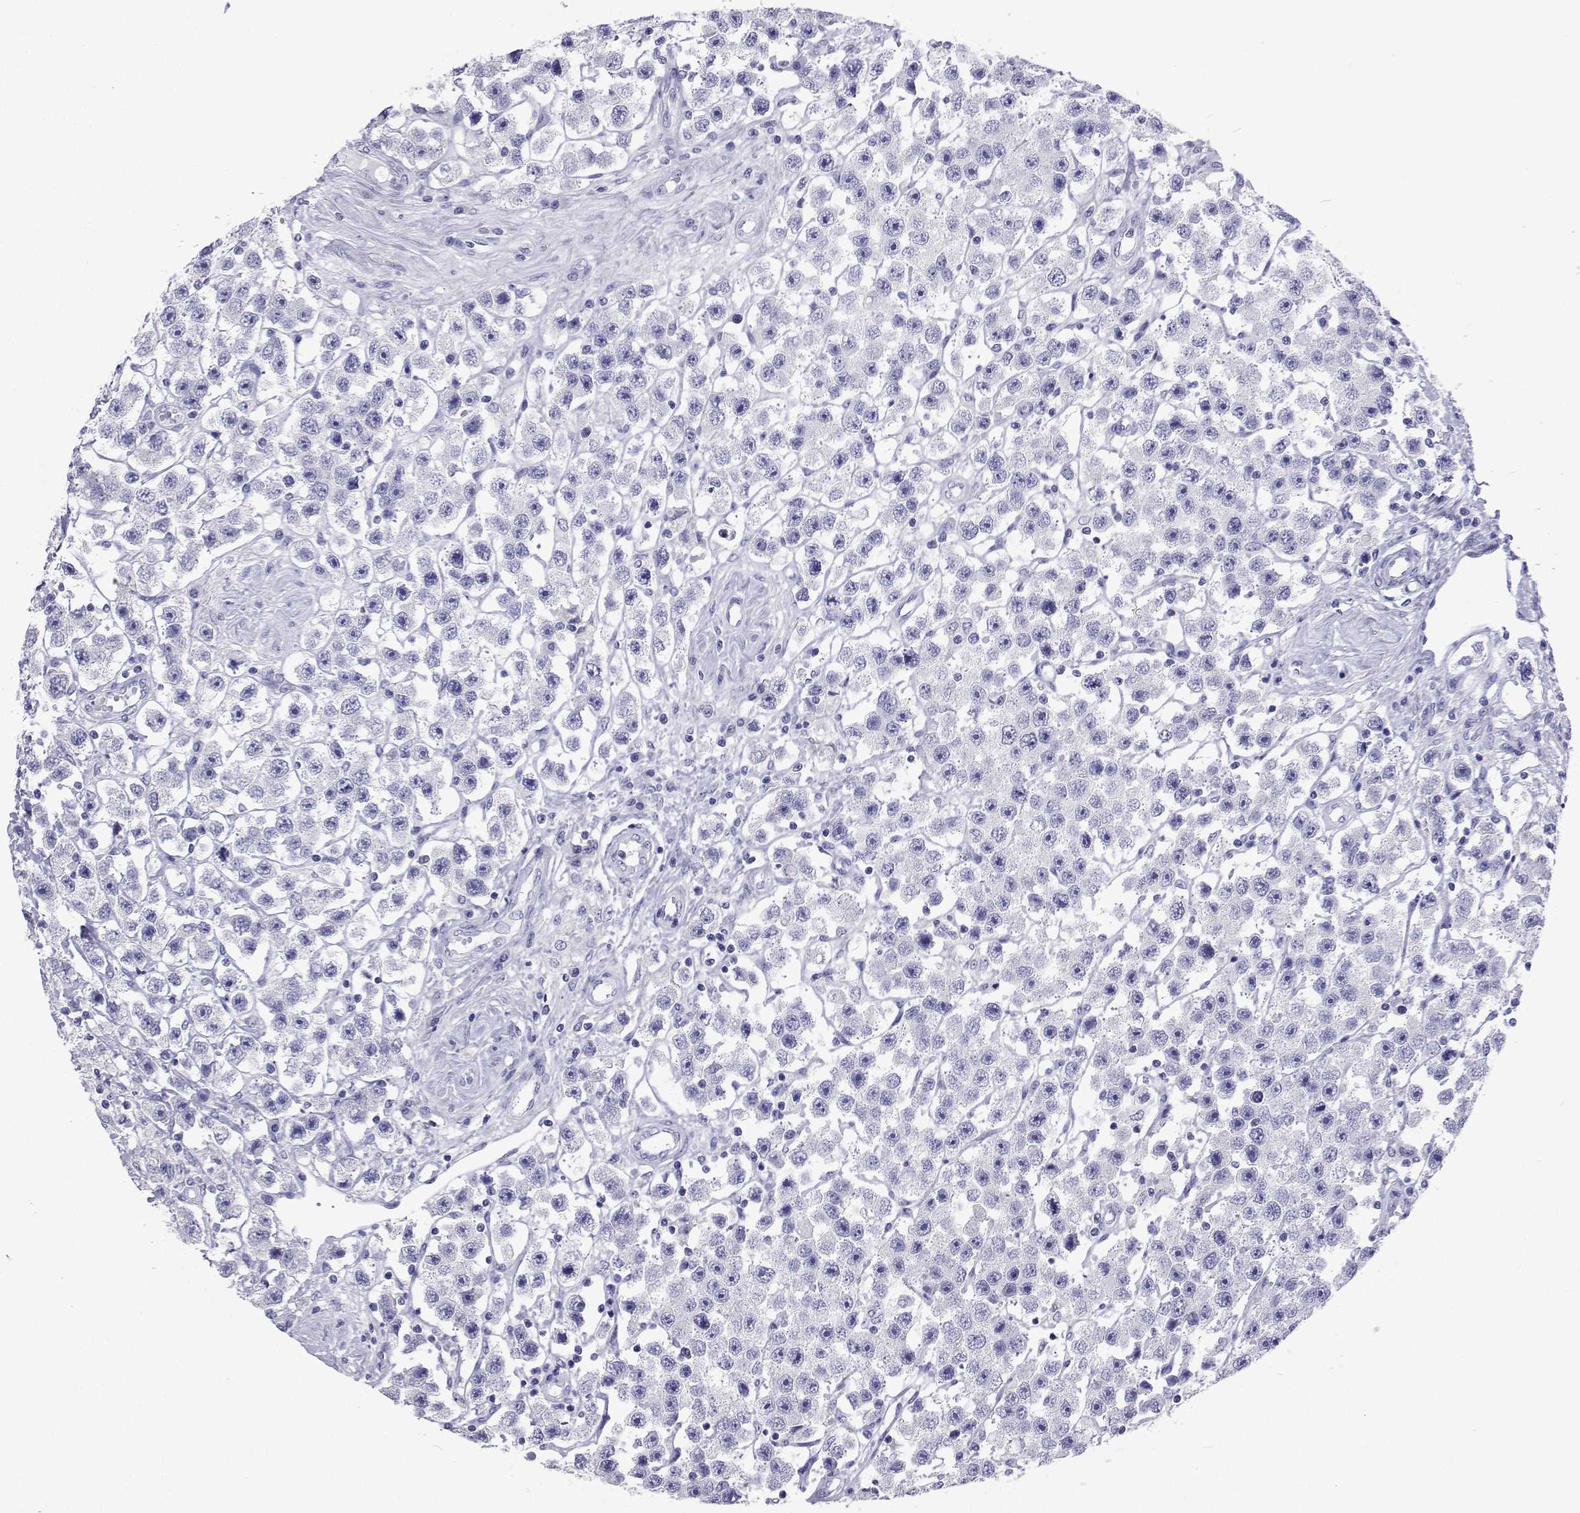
{"staining": {"intensity": "negative", "quantity": "none", "location": "none"}, "tissue": "testis cancer", "cell_type": "Tumor cells", "image_type": "cancer", "snomed": [{"axis": "morphology", "description": "Seminoma, NOS"}, {"axis": "topography", "description": "Testis"}], "caption": "Immunohistochemistry image of human testis seminoma stained for a protein (brown), which reveals no positivity in tumor cells.", "gene": "UMODL1", "patient": {"sex": "male", "age": 45}}